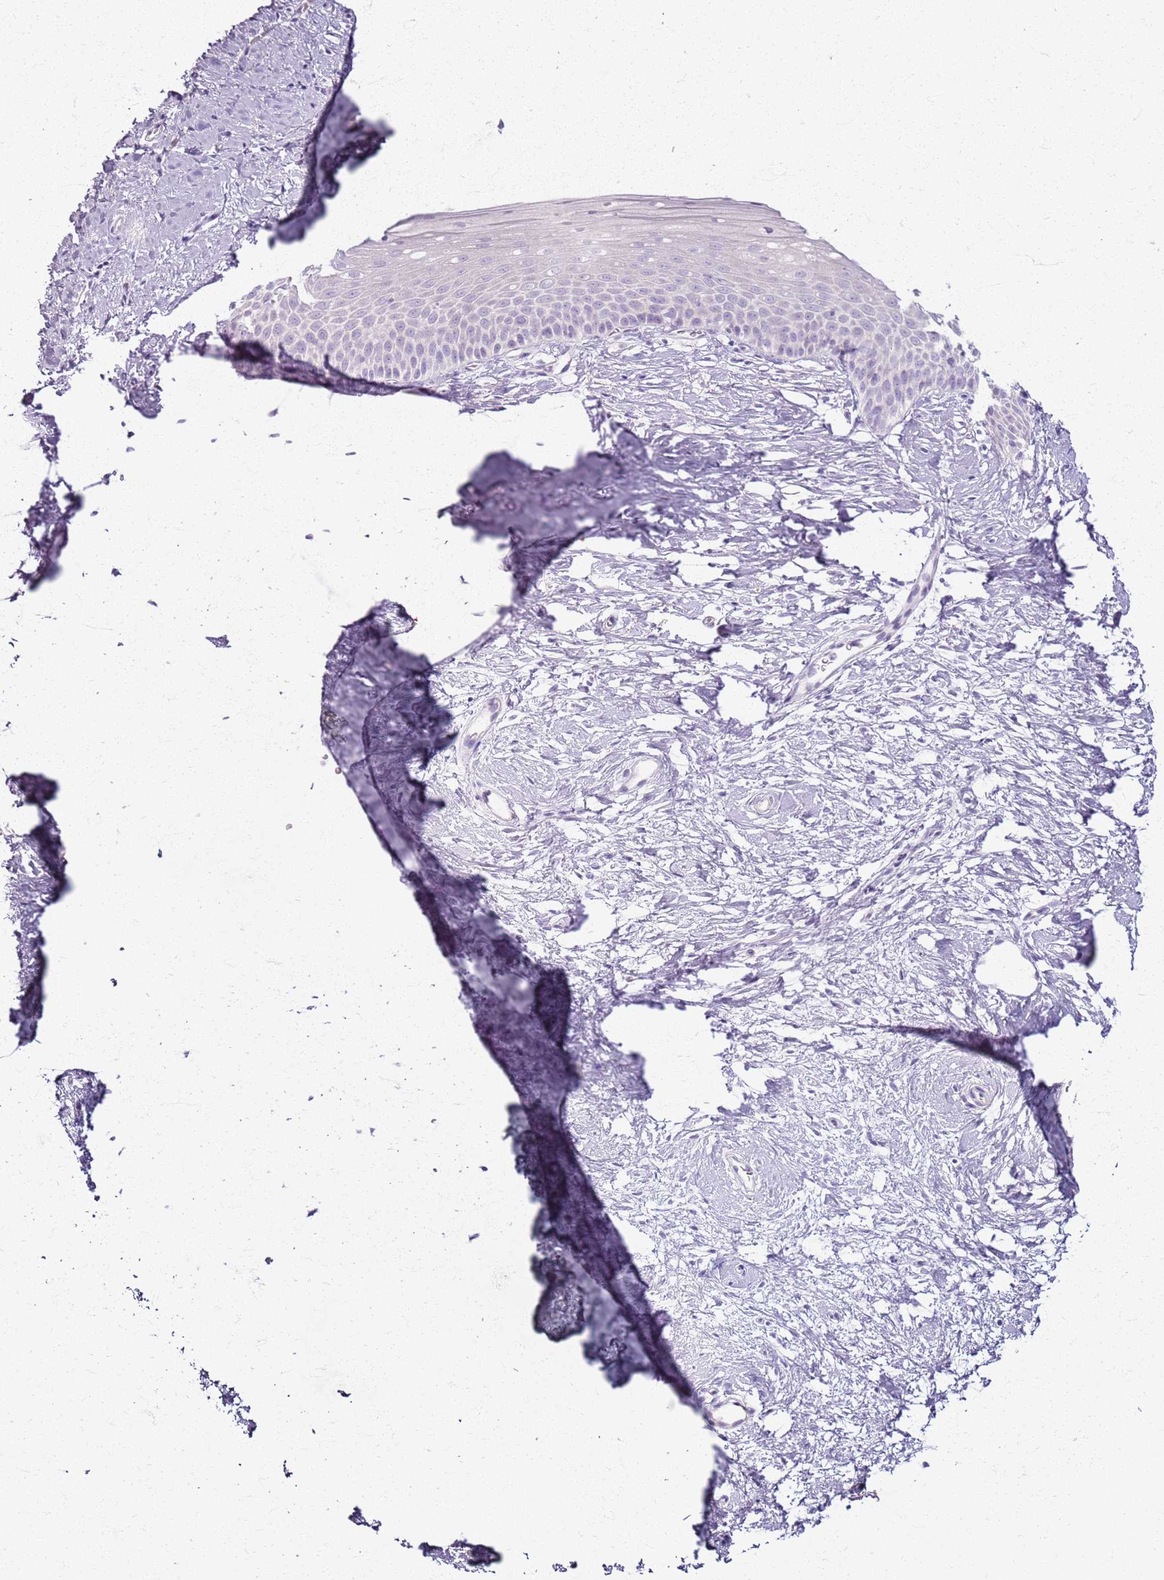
{"staining": {"intensity": "weak", "quantity": "<25%", "location": "cytoplasmic/membranous"}, "tissue": "cervix", "cell_type": "Glandular cells", "image_type": "normal", "snomed": [{"axis": "morphology", "description": "Normal tissue, NOS"}, {"axis": "topography", "description": "Cervix"}], "caption": "Immunohistochemical staining of benign human cervix exhibits no significant positivity in glandular cells. Nuclei are stained in blue.", "gene": "CSRP3", "patient": {"sex": "female", "age": 57}}